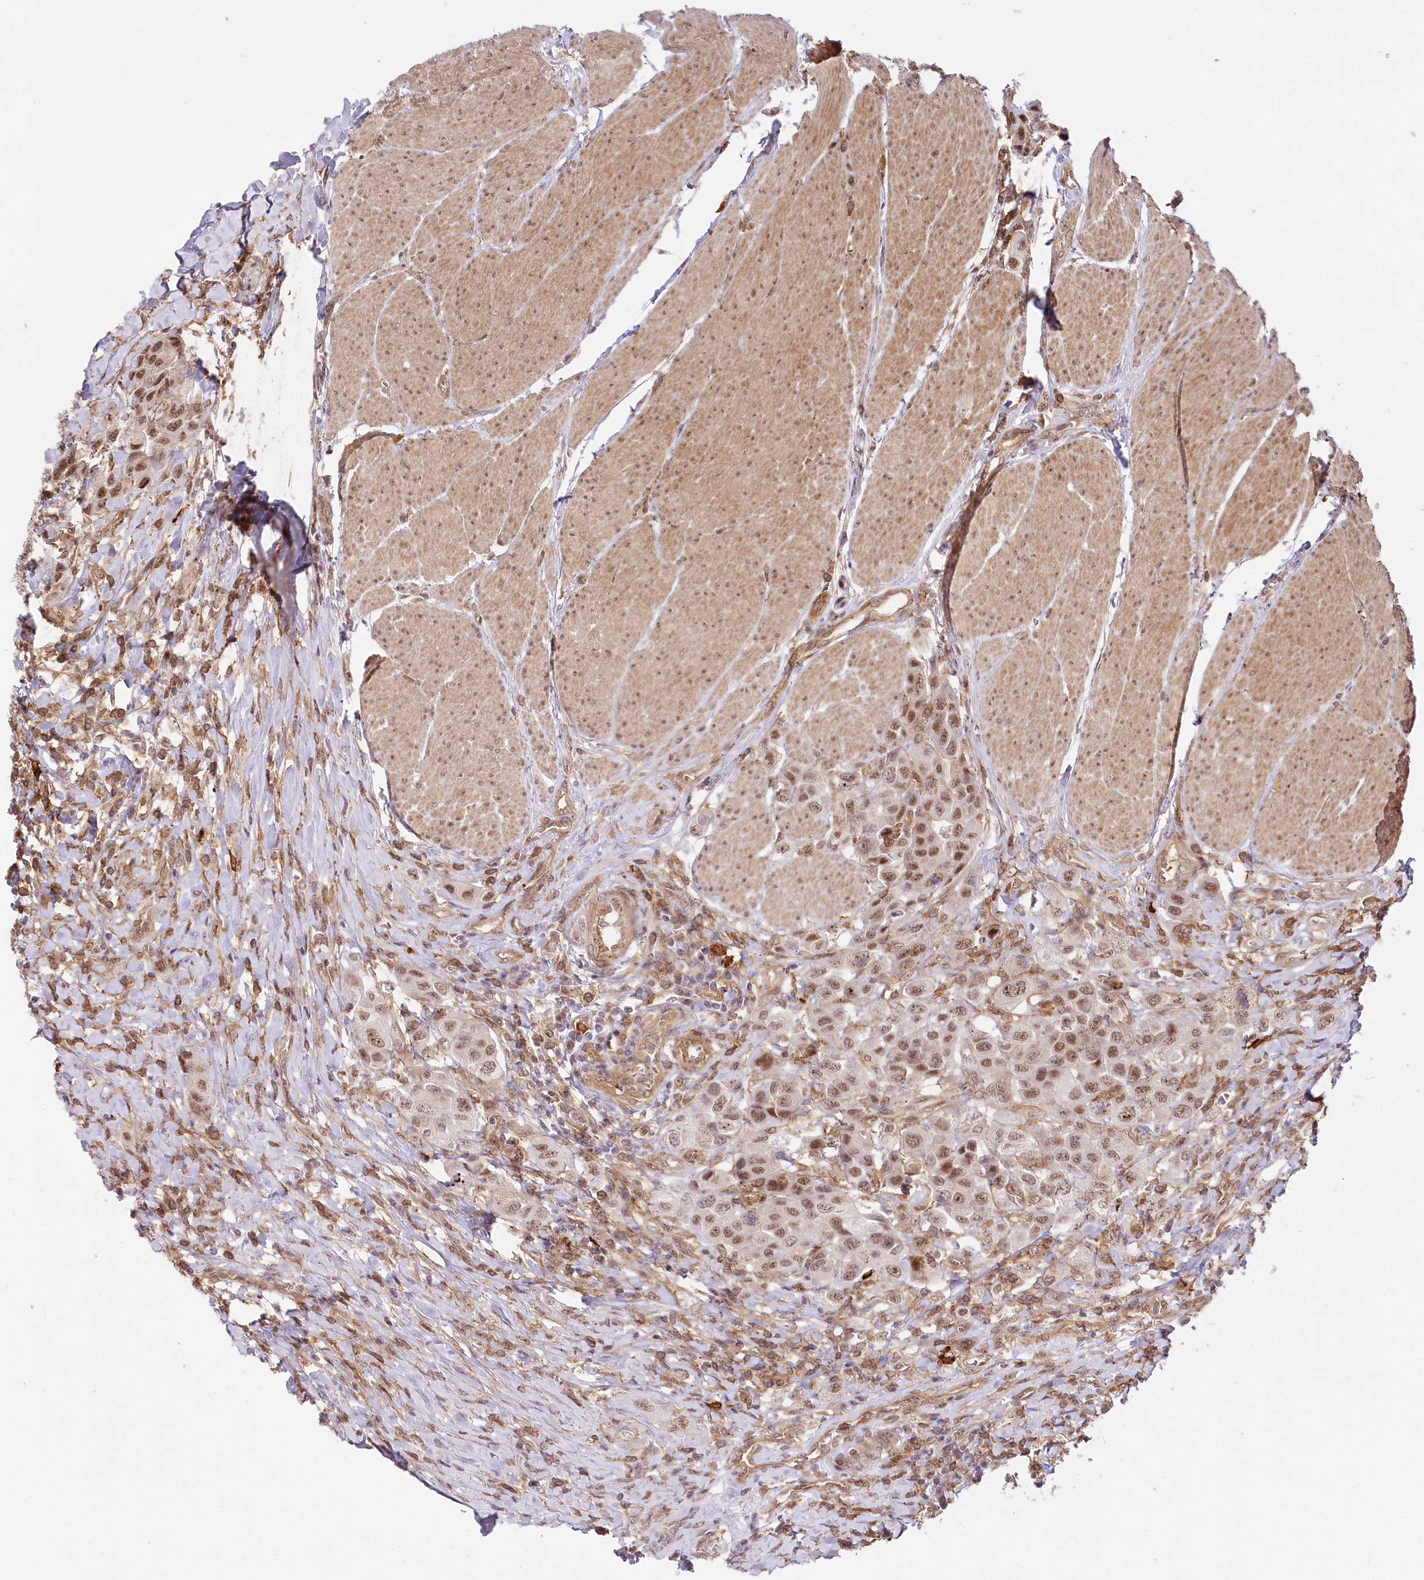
{"staining": {"intensity": "moderate", "quantity": ">75%", "location": "nuclear"}, "tissue": "urothelial cancer", "cell_type": "Tumor cells", "image_type": "cancer", "snomed": [{"axis": "morphology", "description": "Urothelial carcinoma, High grade"}, {"axis": "topography", "description": "Urinary bladder"}], "caption": "High-power microscopy captured an immunohistochemistry (IHC) micrograph of urothelial cancer, revealing moderate nuclear expression in approximately >75% of tumor cells.", "gene": "TUBGCP2", "patient": {"sex": "male", "age": 50}}